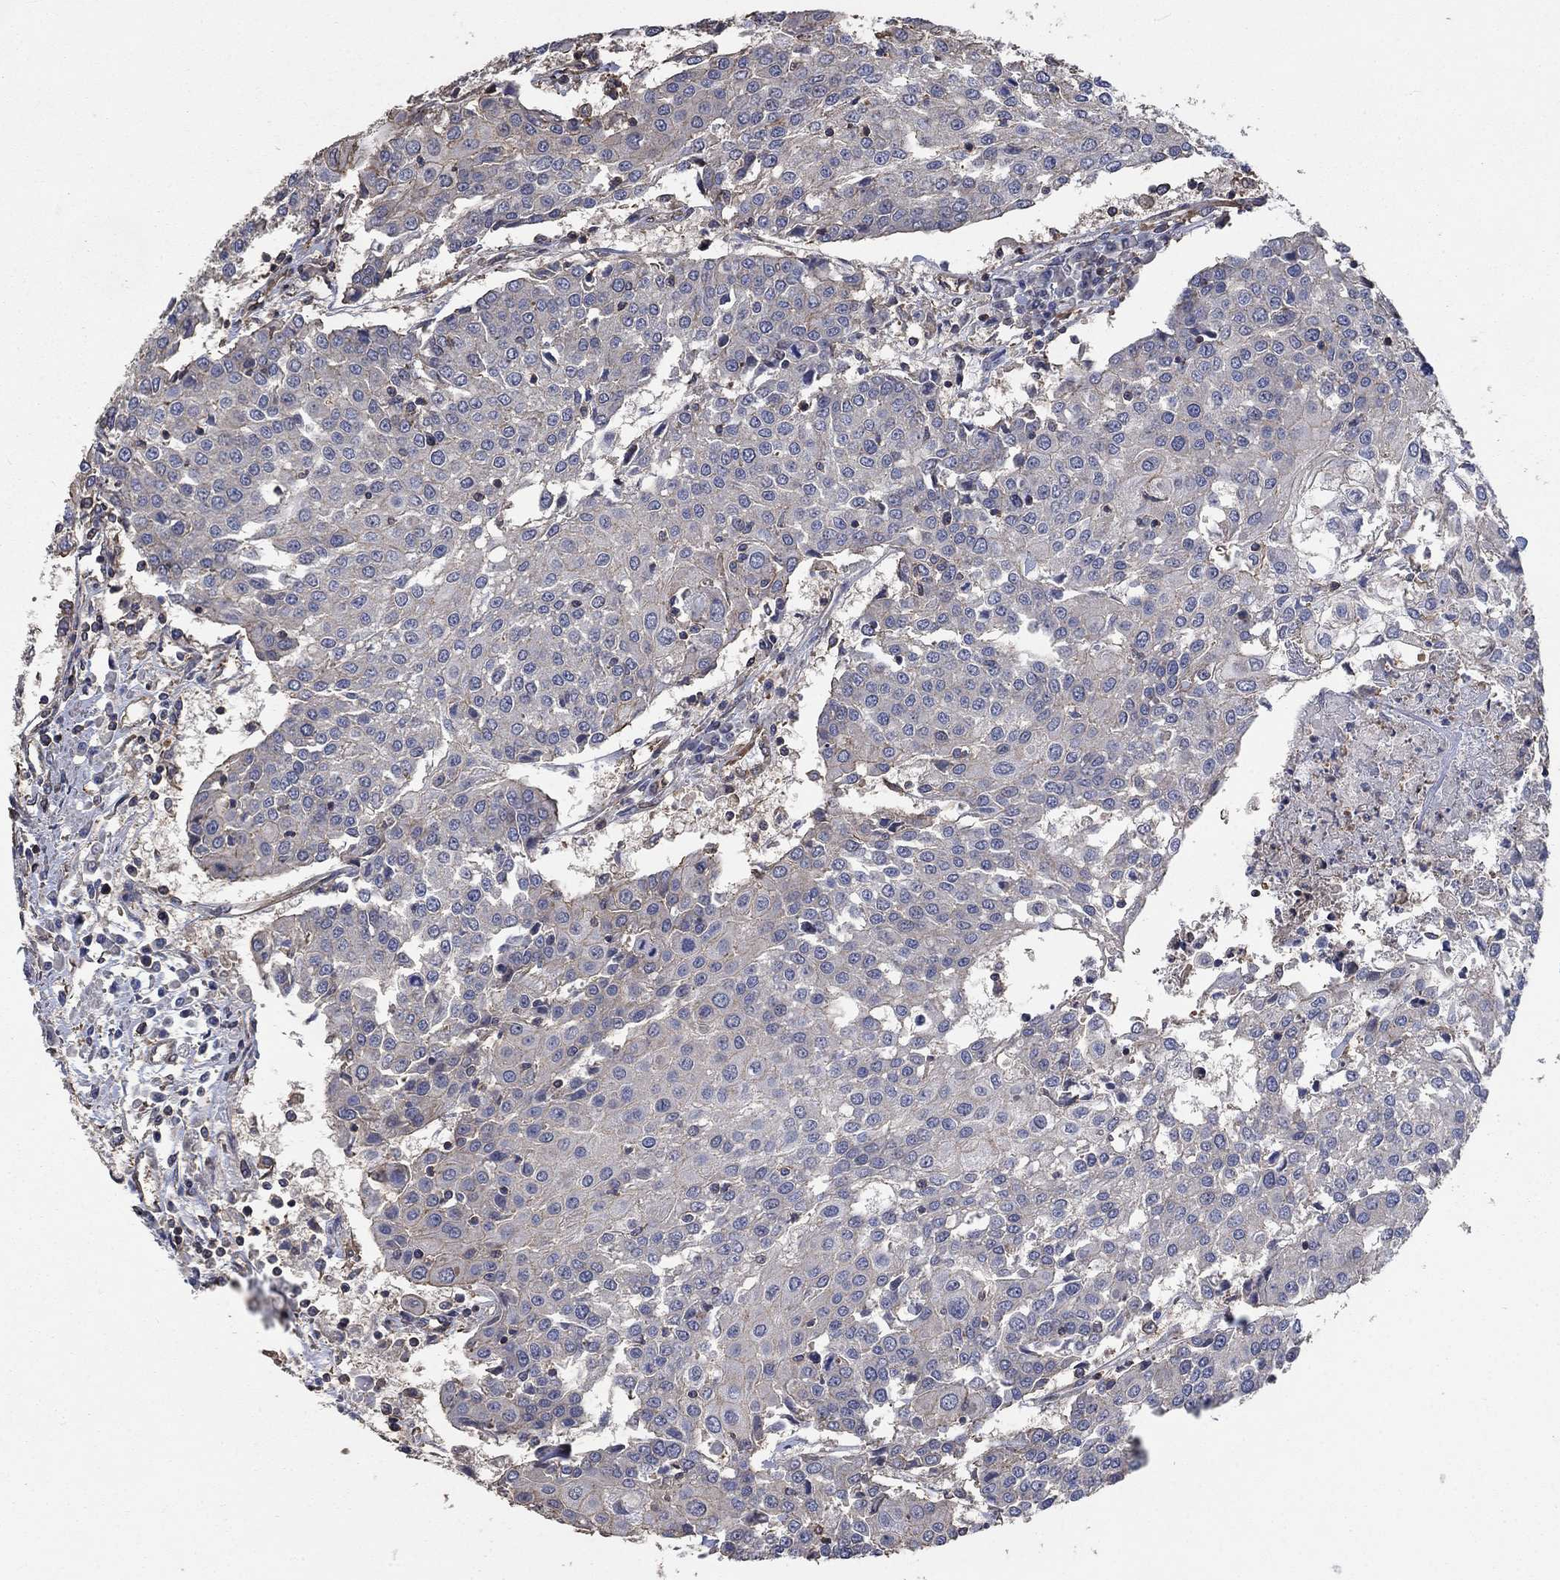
{"staining": {"intensity": "negative", "quantity": "none", "location": "none"}, "tissue": "urothelial cancer", "cell_type": "Tumor cells", "image_type": "cancer", "snomed": [{"axis": "morphology", "description": "Urothelial carcinoma, High grade"}, {"axis": "topography", "description": "Urinary bladder"}], "caption": "IHC photomicrograph of neoplastic tissue: human urothelial cancer stained with DAB (3,3'-diaminobenzidine) shows no significant protein staining in tumor cells. Nuclei are stained in blue.", "gene": "PDE3A", "patient": {"sex": "female", "age": 85}}